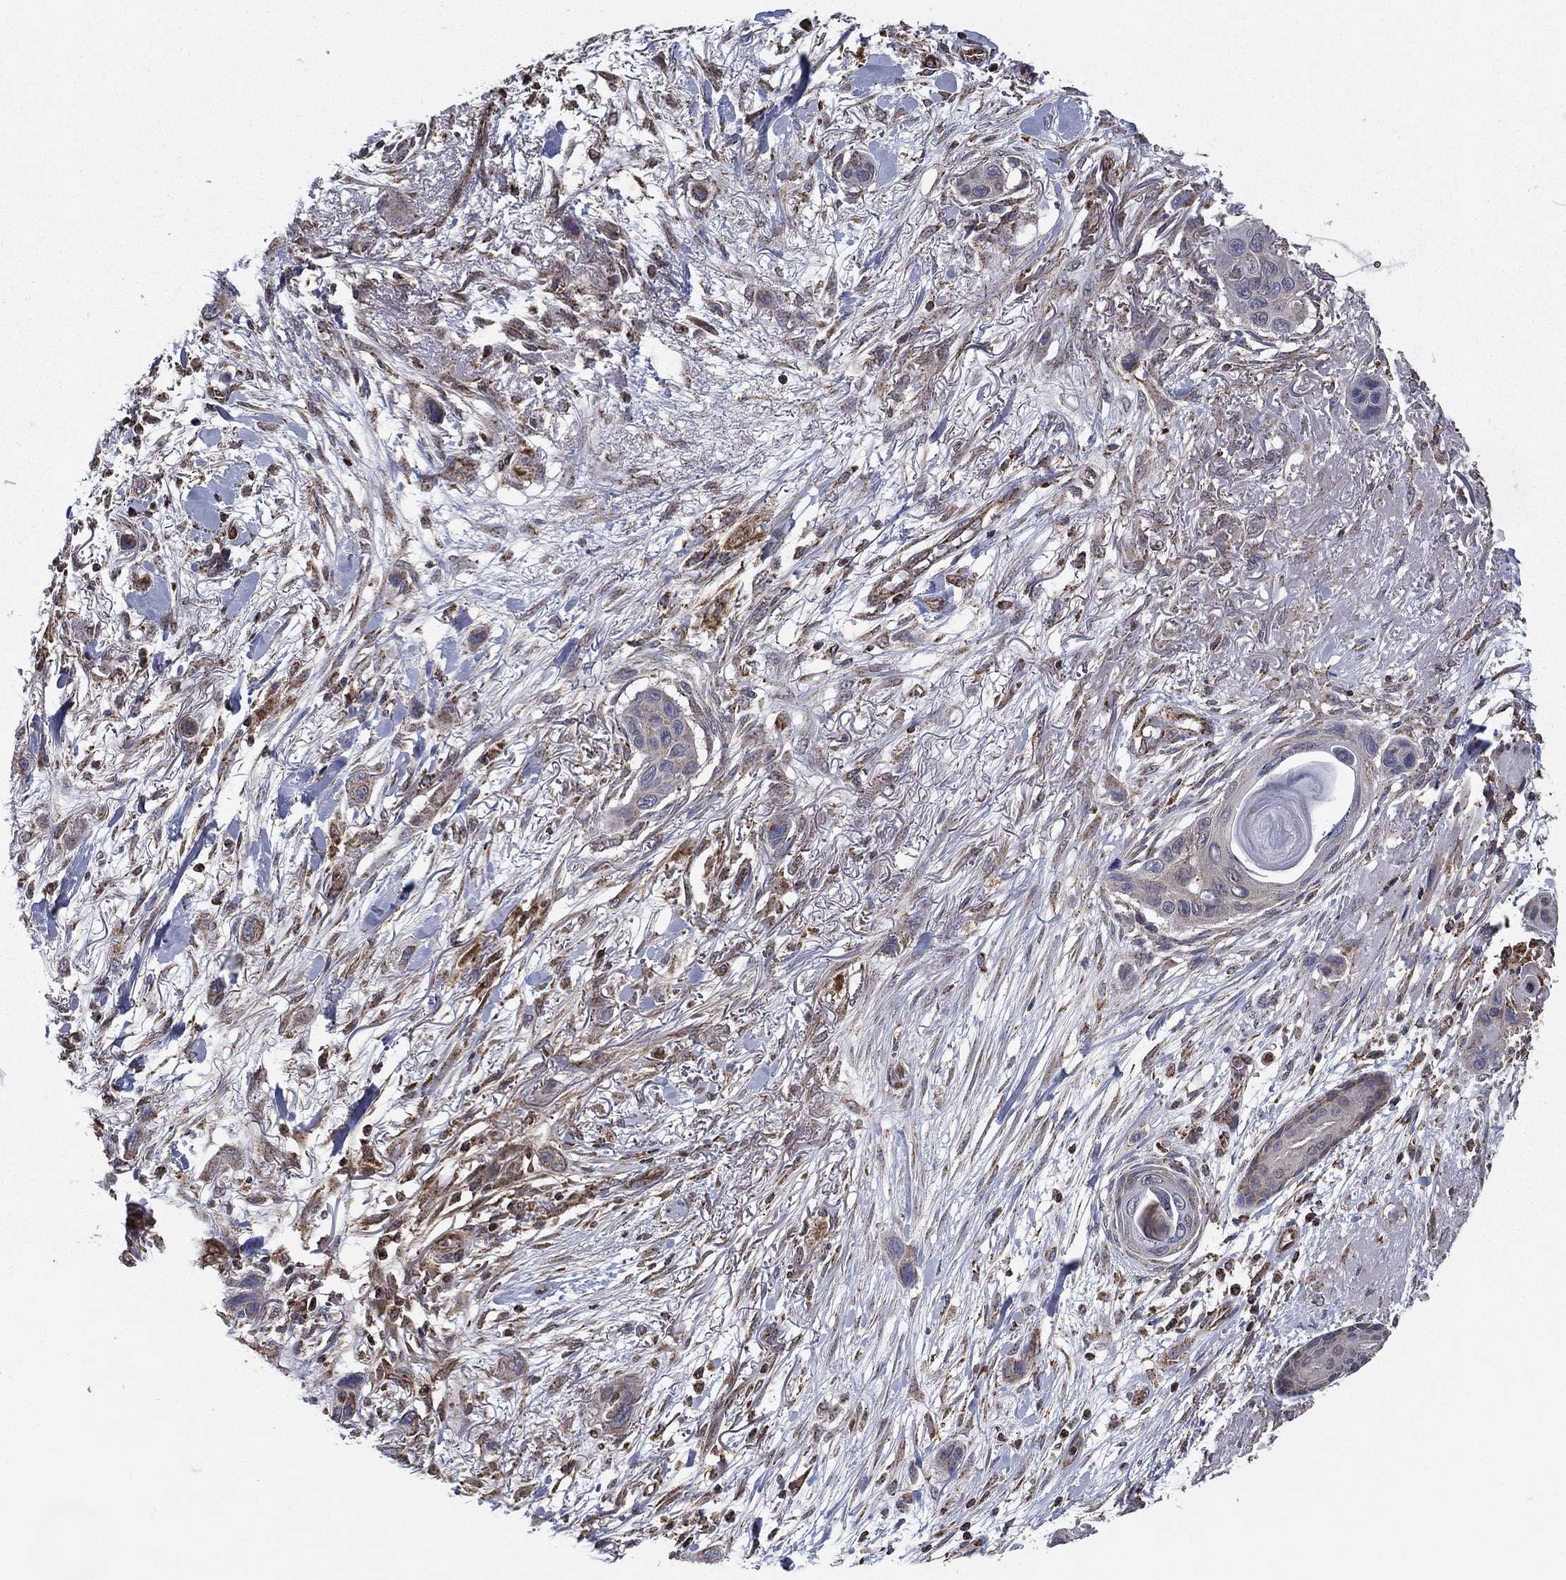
{"staining": {"intensity": "negative", "quantity": "none", "location": "none"}, "tissue": "skin cancer", "cell_type": "Tumor cells", "image_type": "cancer", "snomed": [{"axis": "morphology", "description": "Squamous cell carcinoma, NOS"}, {"axis": "topography", "description": "Skin"}], "caption": "Micrograph shows no significant protein staining in tumor cells of skin cancer (squamous cell carcinoma).", "gene": "RIGI", "patient": {"sex": "male", "age": 79}}